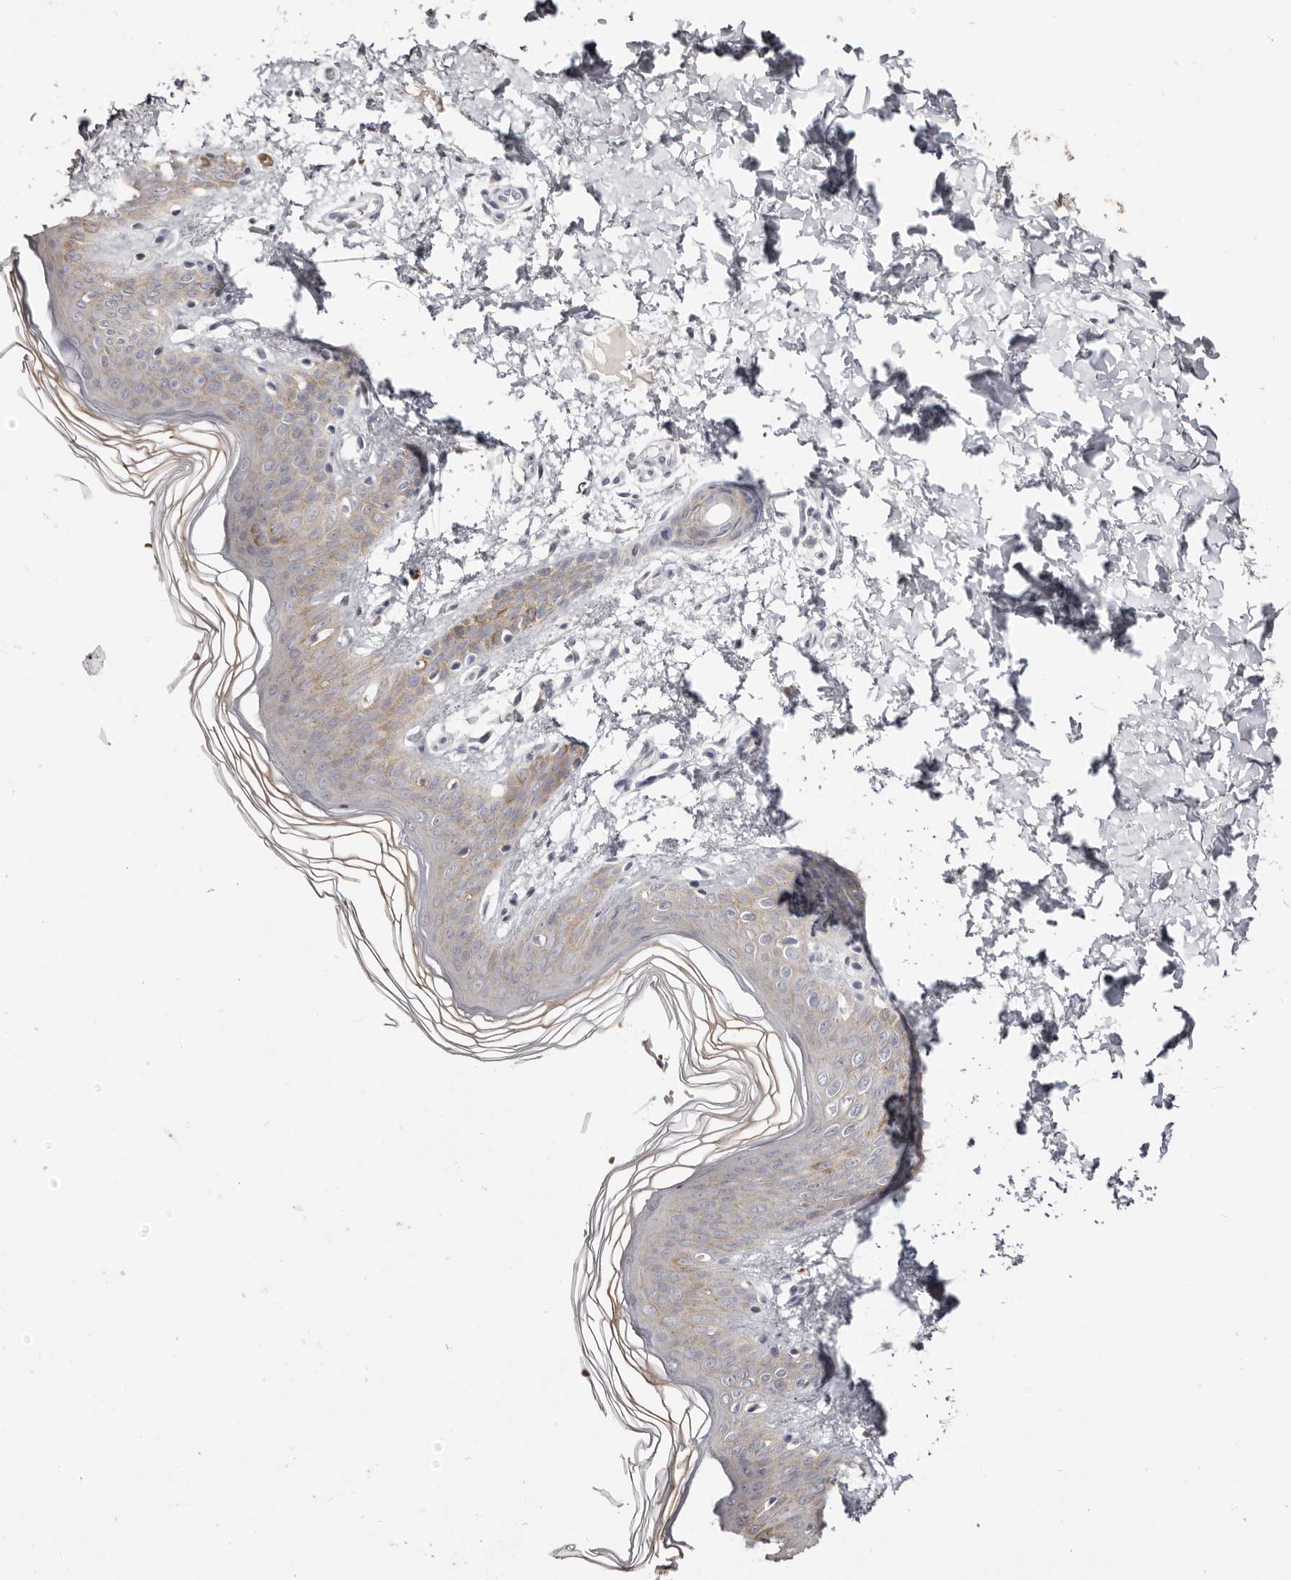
{"staining": {"intensity": "negative", "quantity": "none", "location": "none"}, "tissue": "skin", "cell_type": "Fibroblasts", "image_type": "normal", "snomed": [{"axis": "morphology", "description": "Normal tissue, NOS"}, {"axis": "morphology", "description": "Neoplasm, benign, NOS"}, {"axis": "topography", "description": "Skin"}, {"axis": "topography", "description": "Soft tissue"}], "caption": "This is an immunohistochemistry (IHC) photomicrograph of benign skin. There is no staining in fibroblasts.", "gene": "PCDHB6", "patient": {"sex": "male", "age": 26}}